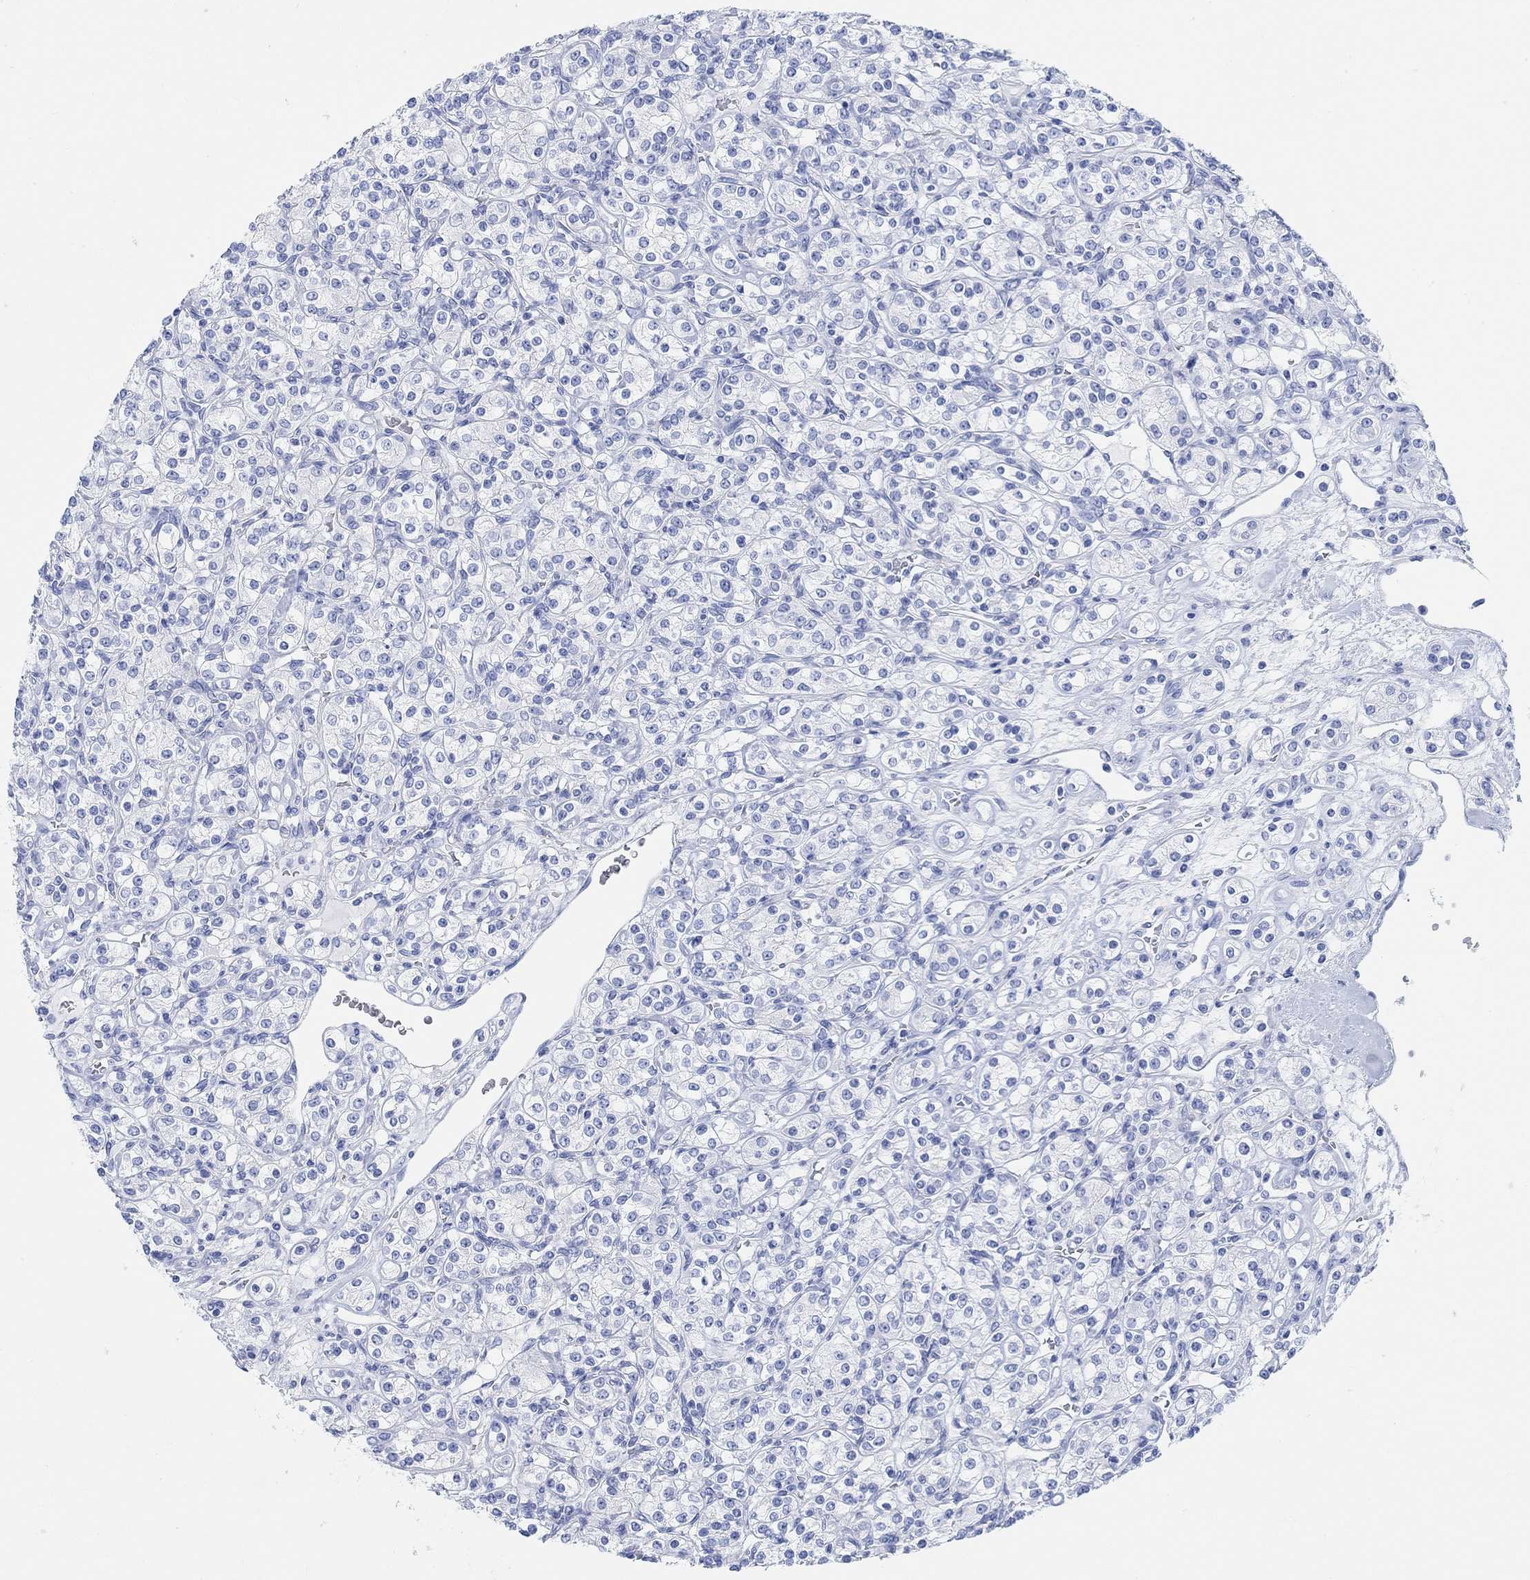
{"staining": {"intensity": "negative", "quantity": "none", "location": "none"}, "tissue": "renal cancer", "cell_type": "Tumor cells", "image_type": "cancer", "snomed": [{"axis": "morphology", "description": "Adenocarcinoma, NOS"}, {"axis": "topography", "description": "Kidney"}], "caption": "Immunohistochemistry (IHC) micrograph of renal cancer stained for a protein (brown), which exhibits no positivity in tumor cells.", "gene": "ANKRD33", "patient": {"sex": "male", "age": 77}}